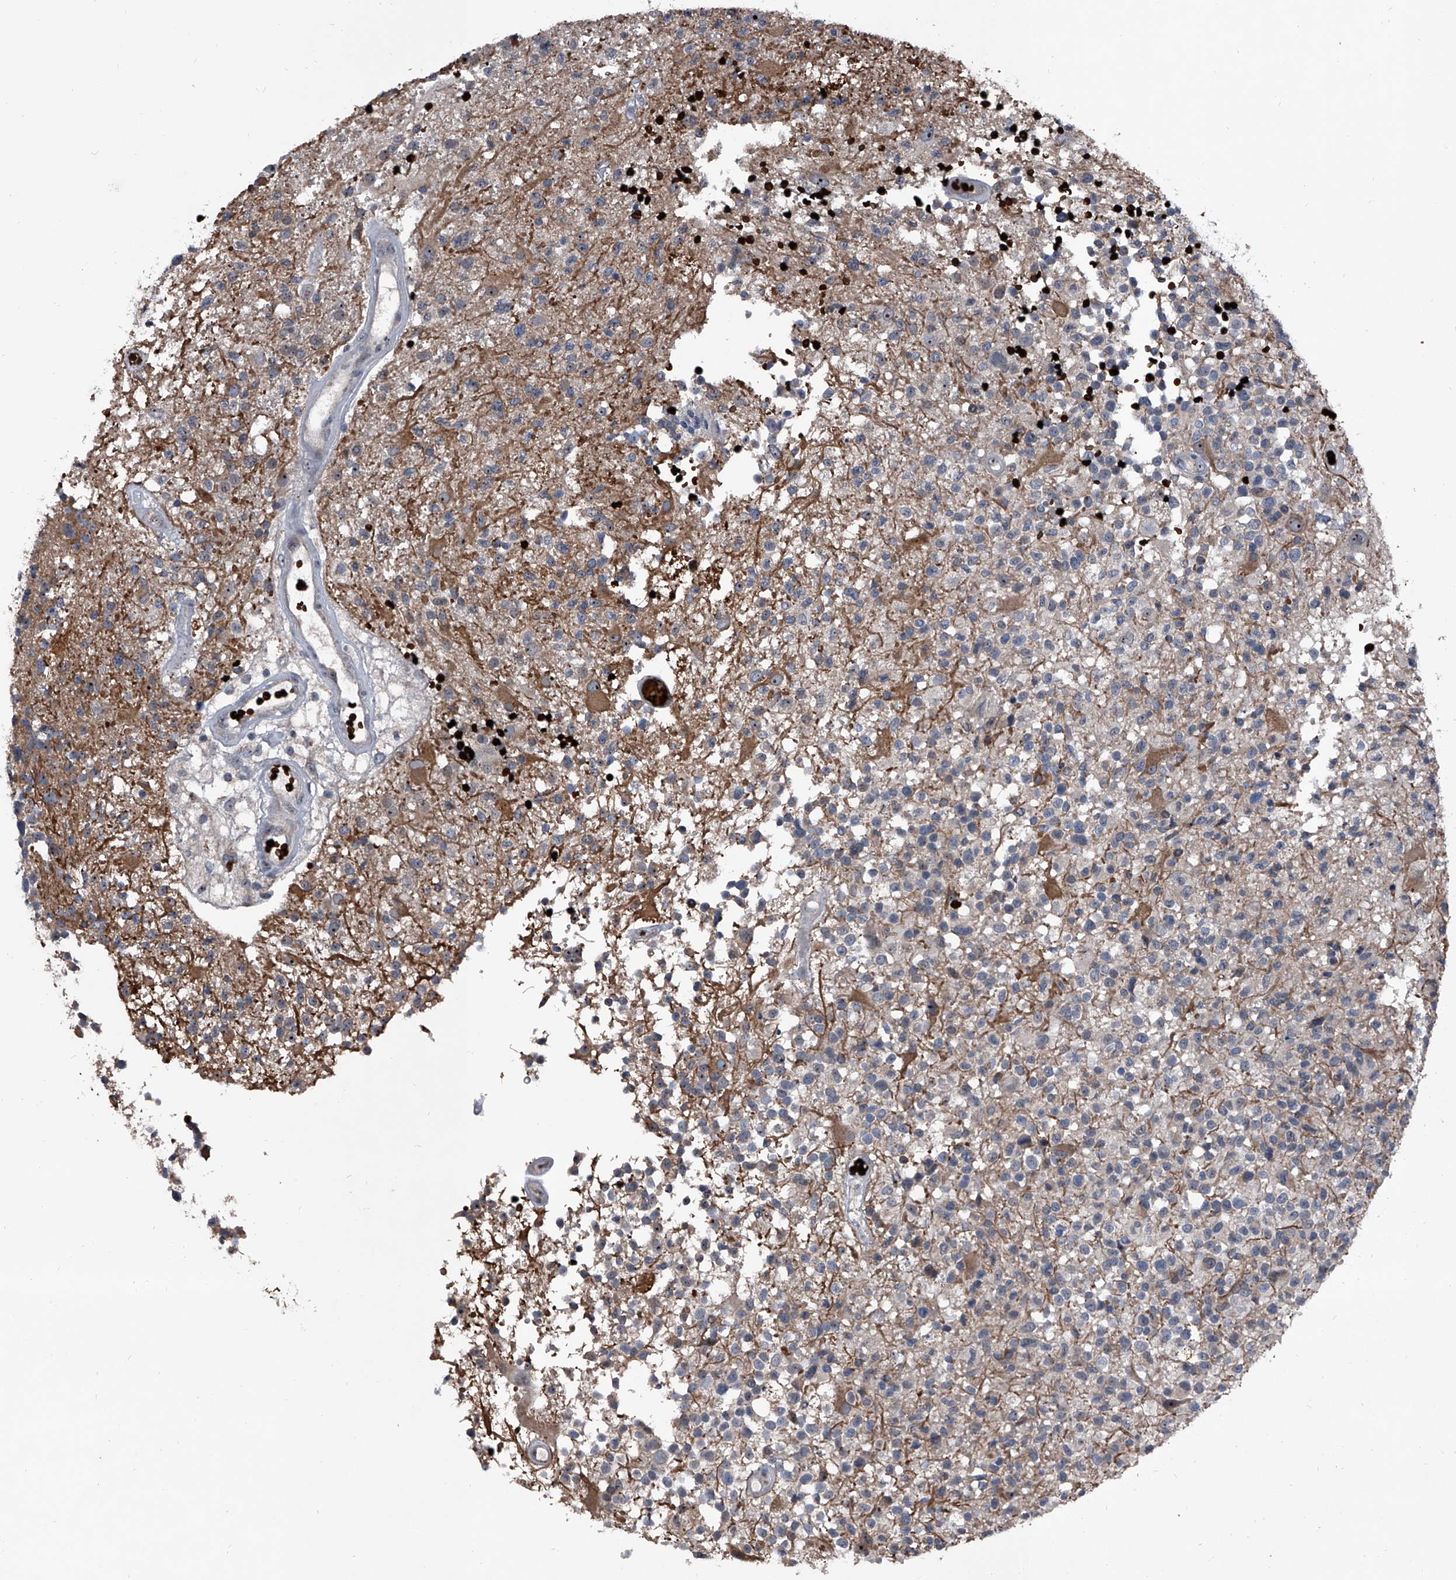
{"staining": {"intensity": "weak", "quantity": "<25%", "location": "cytoplasmic/membranous"}, "tissue": "glioma", "cell_type": "Tumor cells", "image_type": "cancer", "snomed": [{"axis": "morphology", "description": "Glioma, malignant, High grade"}, {"axis": "morphology", "description": "Glioblastoma, NOS"}, {"axis": "topography", "description": "Brain"}], "caption": "Histopathology image shows no protein positivity in tumor cells of glioblastoma tissue.", "gene": "CEP85L", "patient": {"sex": "male", "age": 60}}